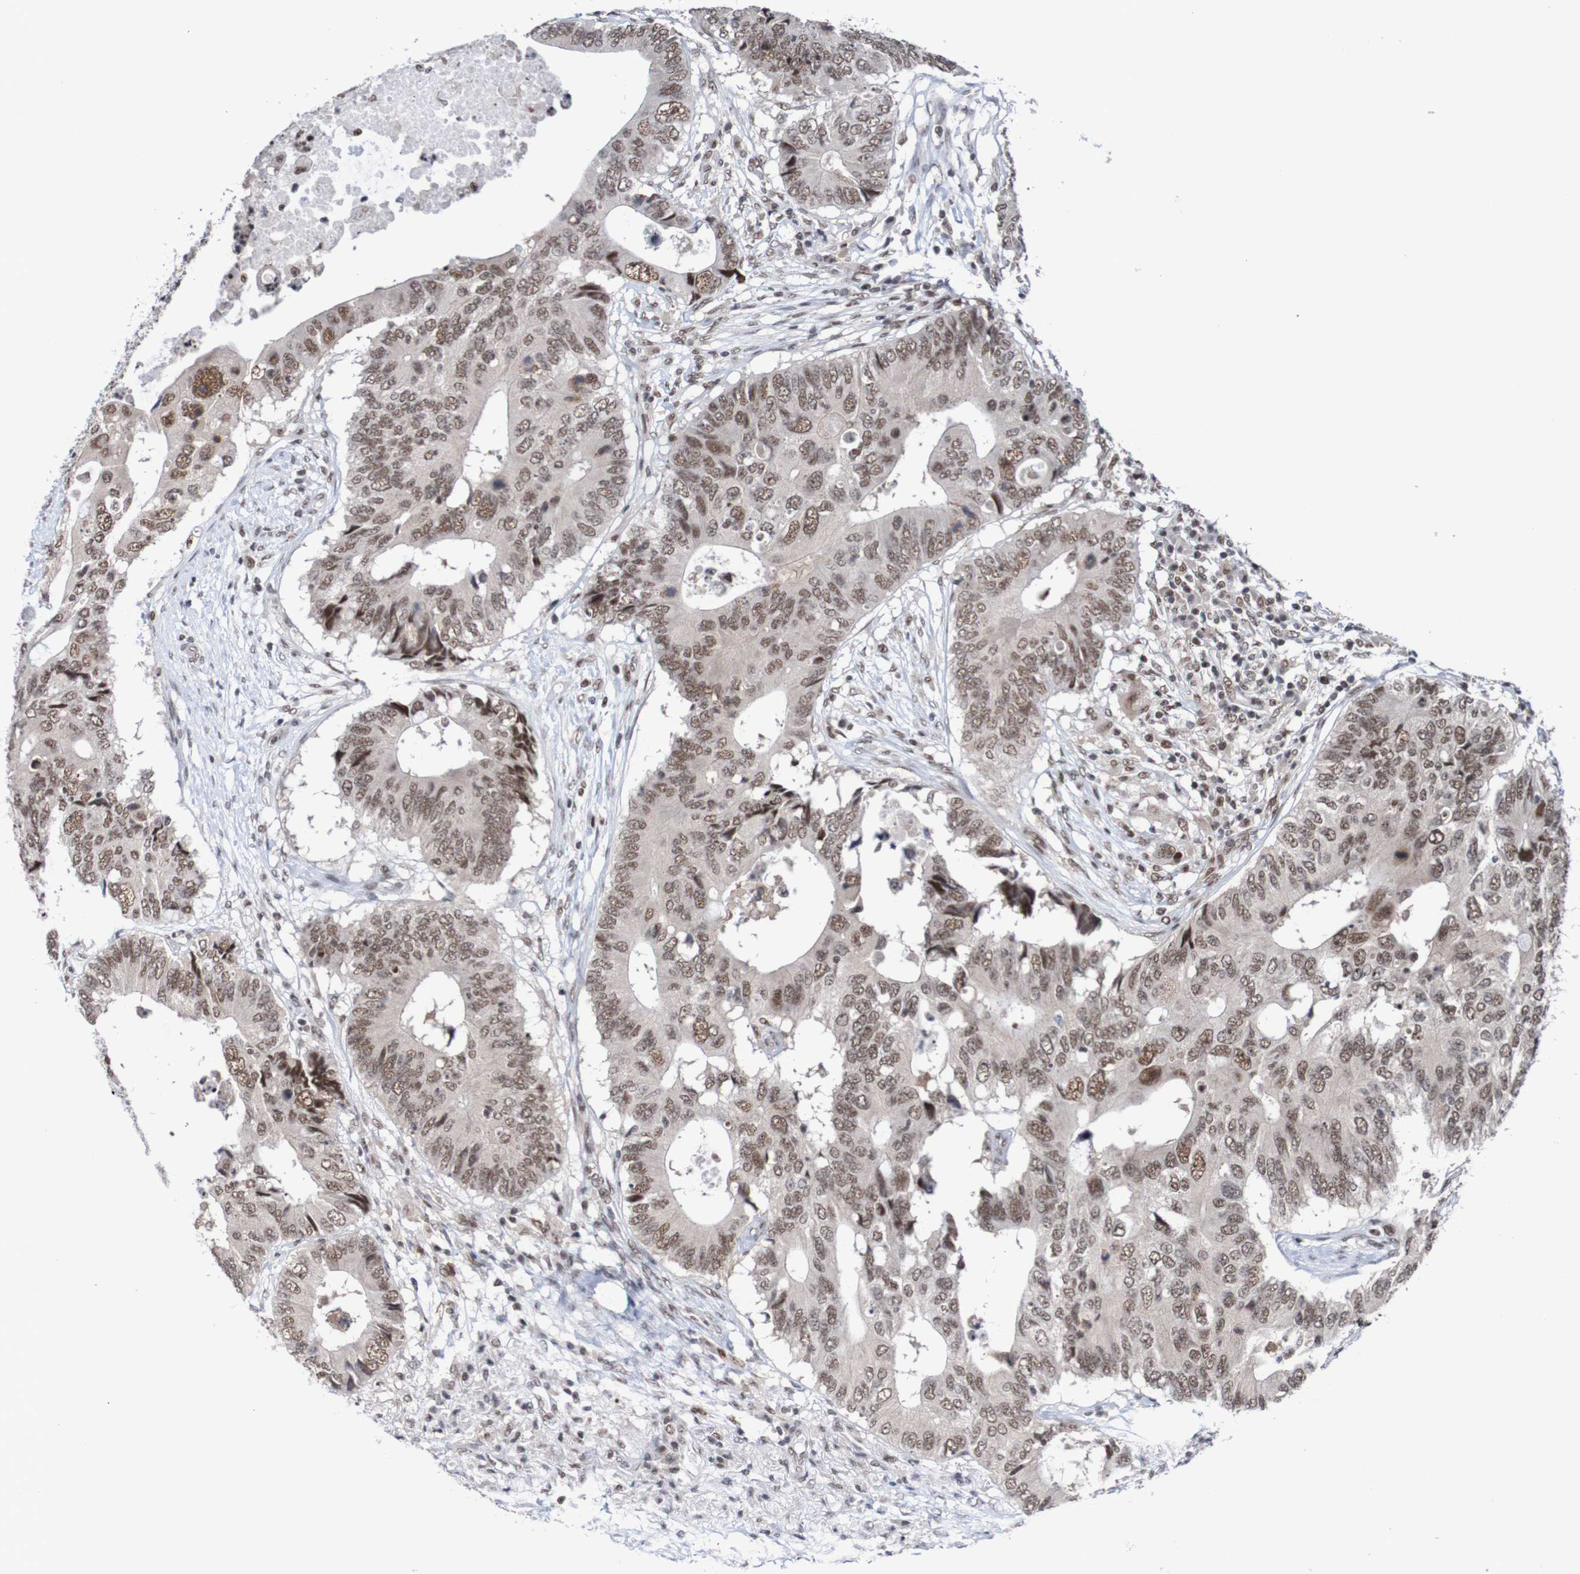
{"staining": {"intensity": "moderate", "quantity": ">75%", "location": "nuclear"}, "tissue": "colorectal cancer", "cell_type": "Tumor cells", "image_type": "cancer", "snomed": [{"axis": "morphology", "description": "Adenocarcinoma, NOS"}, {"axis": "topography", "description": "Colon"}], "caption": "Immunohistochemistry (IHC) image of neoplastic tissue: colorectal adenocarcinoma stained using IHC demonstrates medium levels of moderate protein expression localized specifically in the nuclear of tumor cells, appearing as a nuclear brown color.", "gene": "CDC5L", "patient": {"sex": "male", "age": 71}}